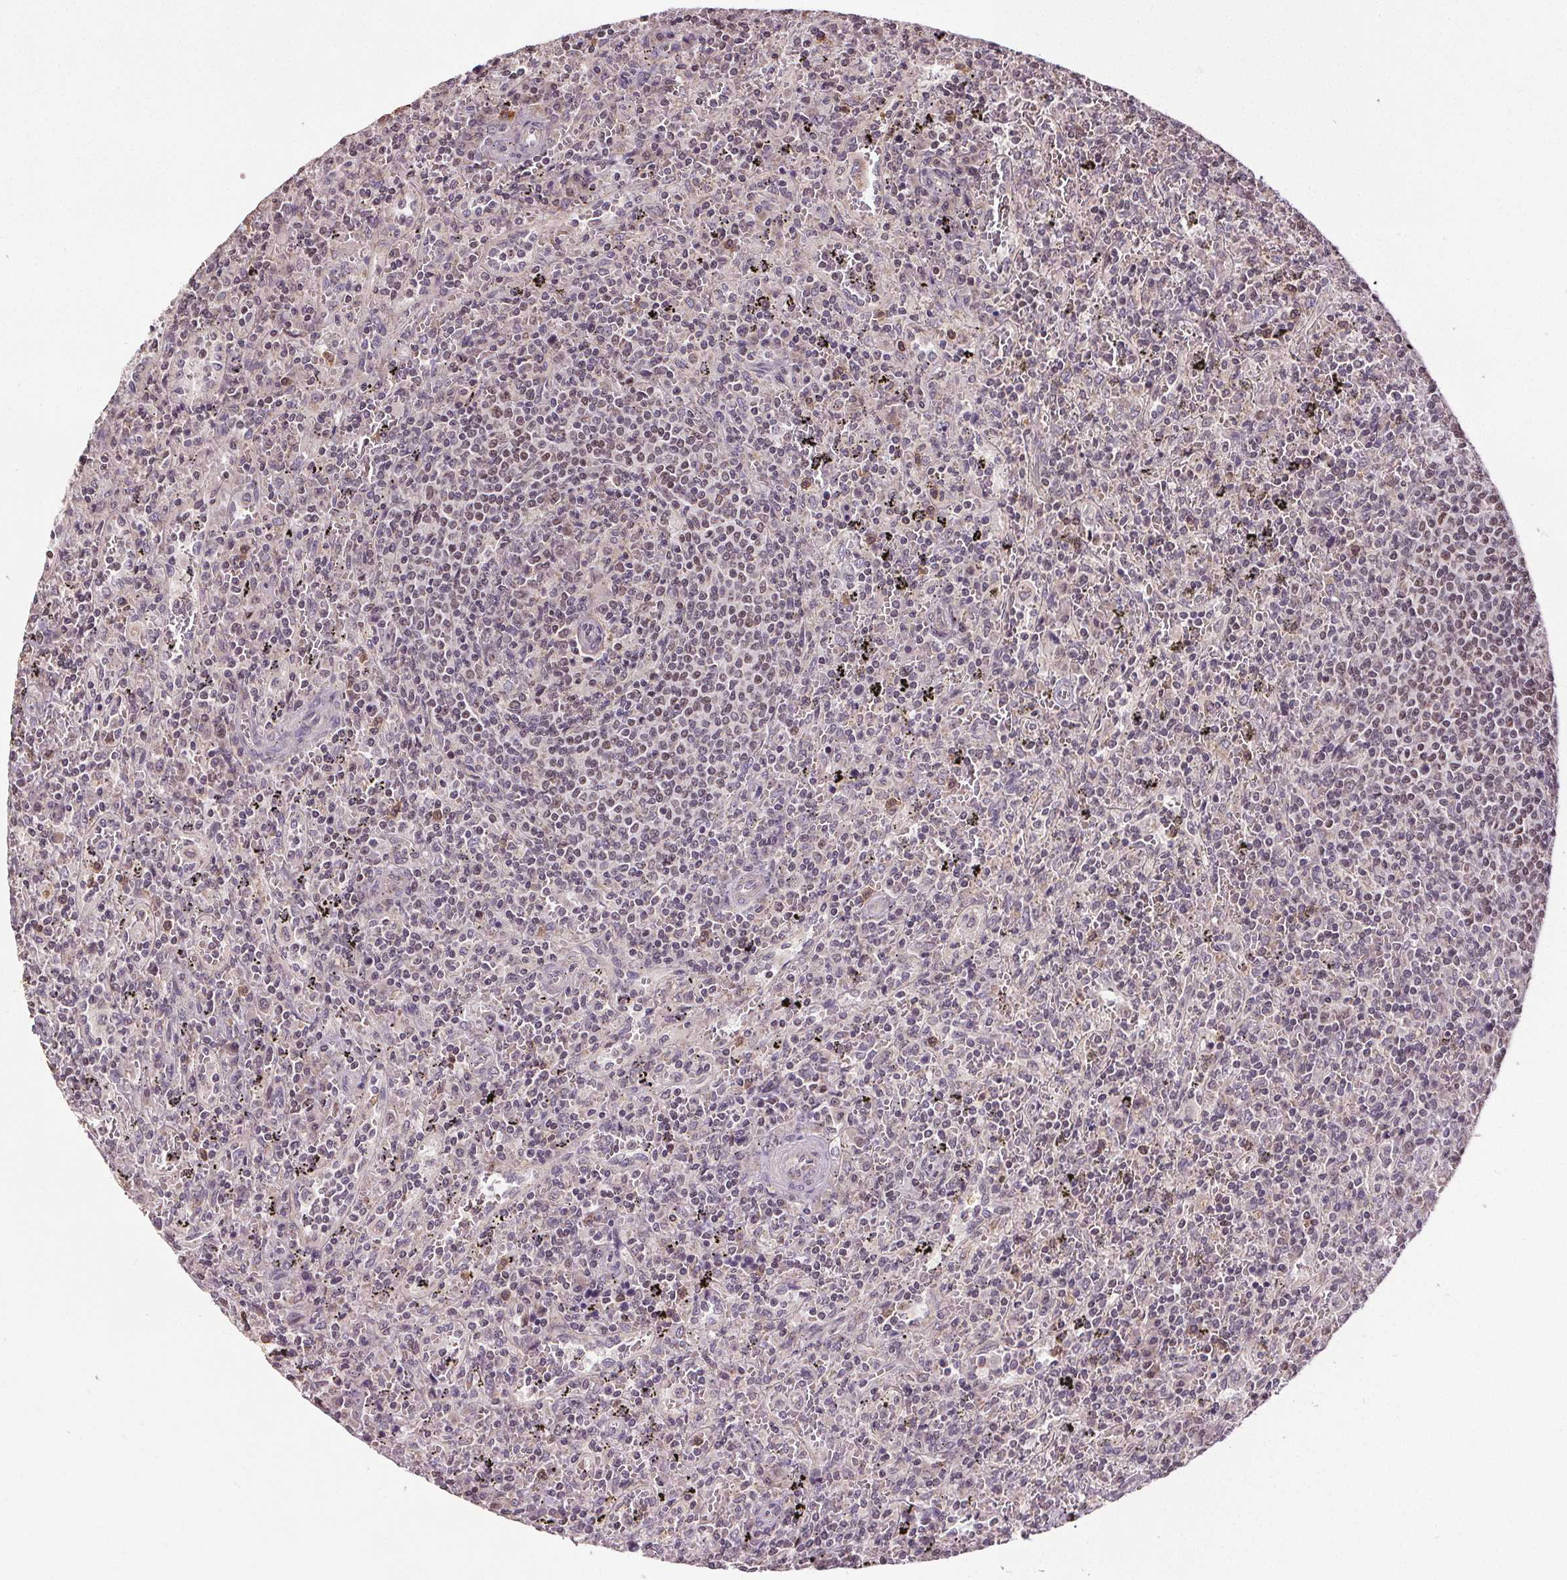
{"staining": {"intensity": "negative", "quantity": "none", "location": "none"}, "tissue": "lymphoma", "cell_type": "Tumor cells", "image_type": "cancer", "snomed": [{"axis": "morphology", "description": "Malignant lymphoma, non-Hodgkin's type, Low grade"}, {"axis": "topography", "description": "Spleen"}], "caption": "Micrograph shows no protein positivity in tumor cells of lymphoma tissue.", "gene": "KIAA0232", "patient": {"sex": "male", "age": 62}}